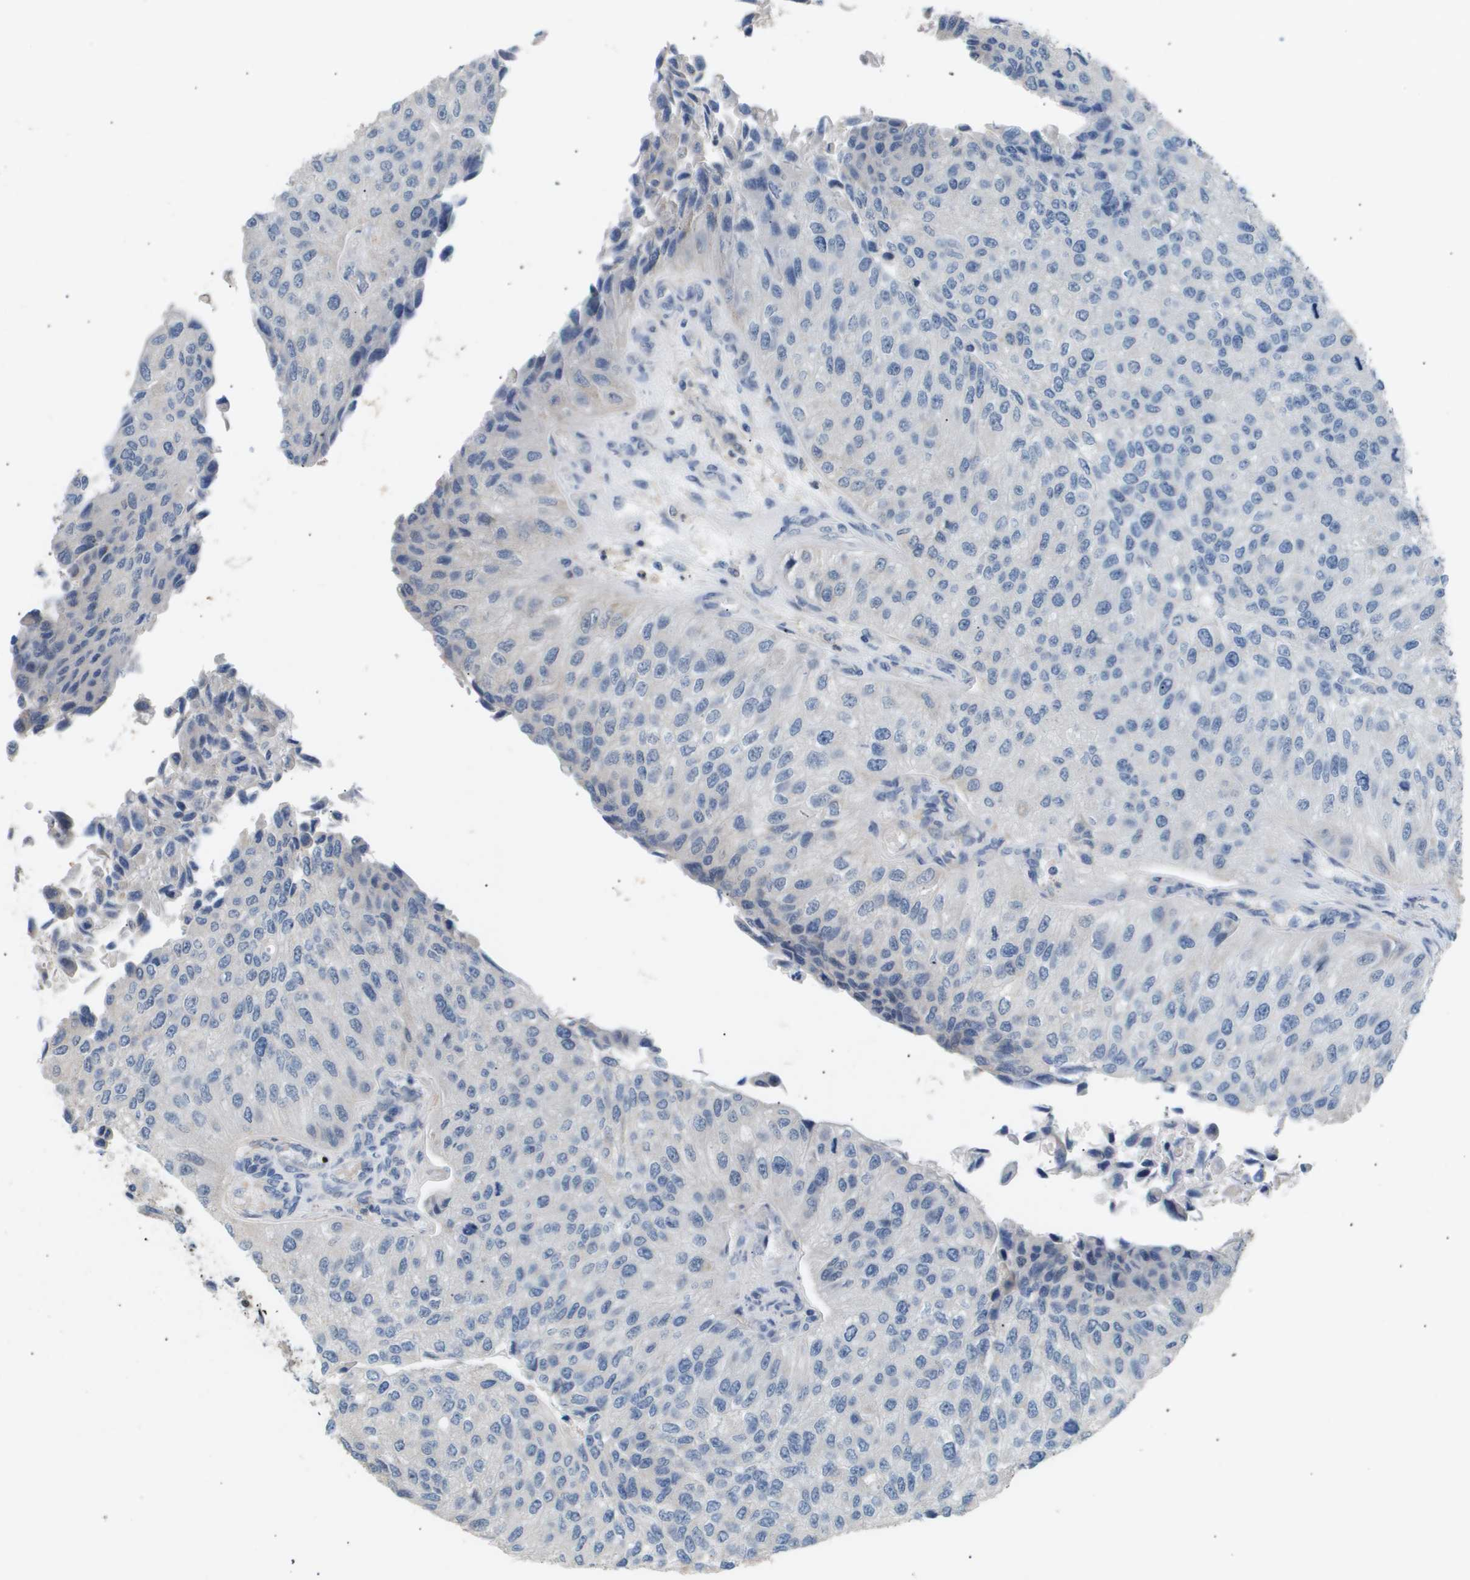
{"staining": {"intensity": "negative", "quantity": "none", "location": "none"}, "tissue": "urothelial cancer", "cell_type": "Tumor cells", "image_type": "cancer", "snomed": [{"axis": "morphology", "description": "Urothelial carcinoma, High grade"}, {"axis": "topography", "description": "Kidney"}, {"axis": "topography", "description": "Urinary bladder"}], "caption": "Immunohistochemical staining of urothelial cancer demonstrates no significant positivity in tumor cells.", "gene": "AKR1A1", "patient": {"sex": "male", "age": 77}}